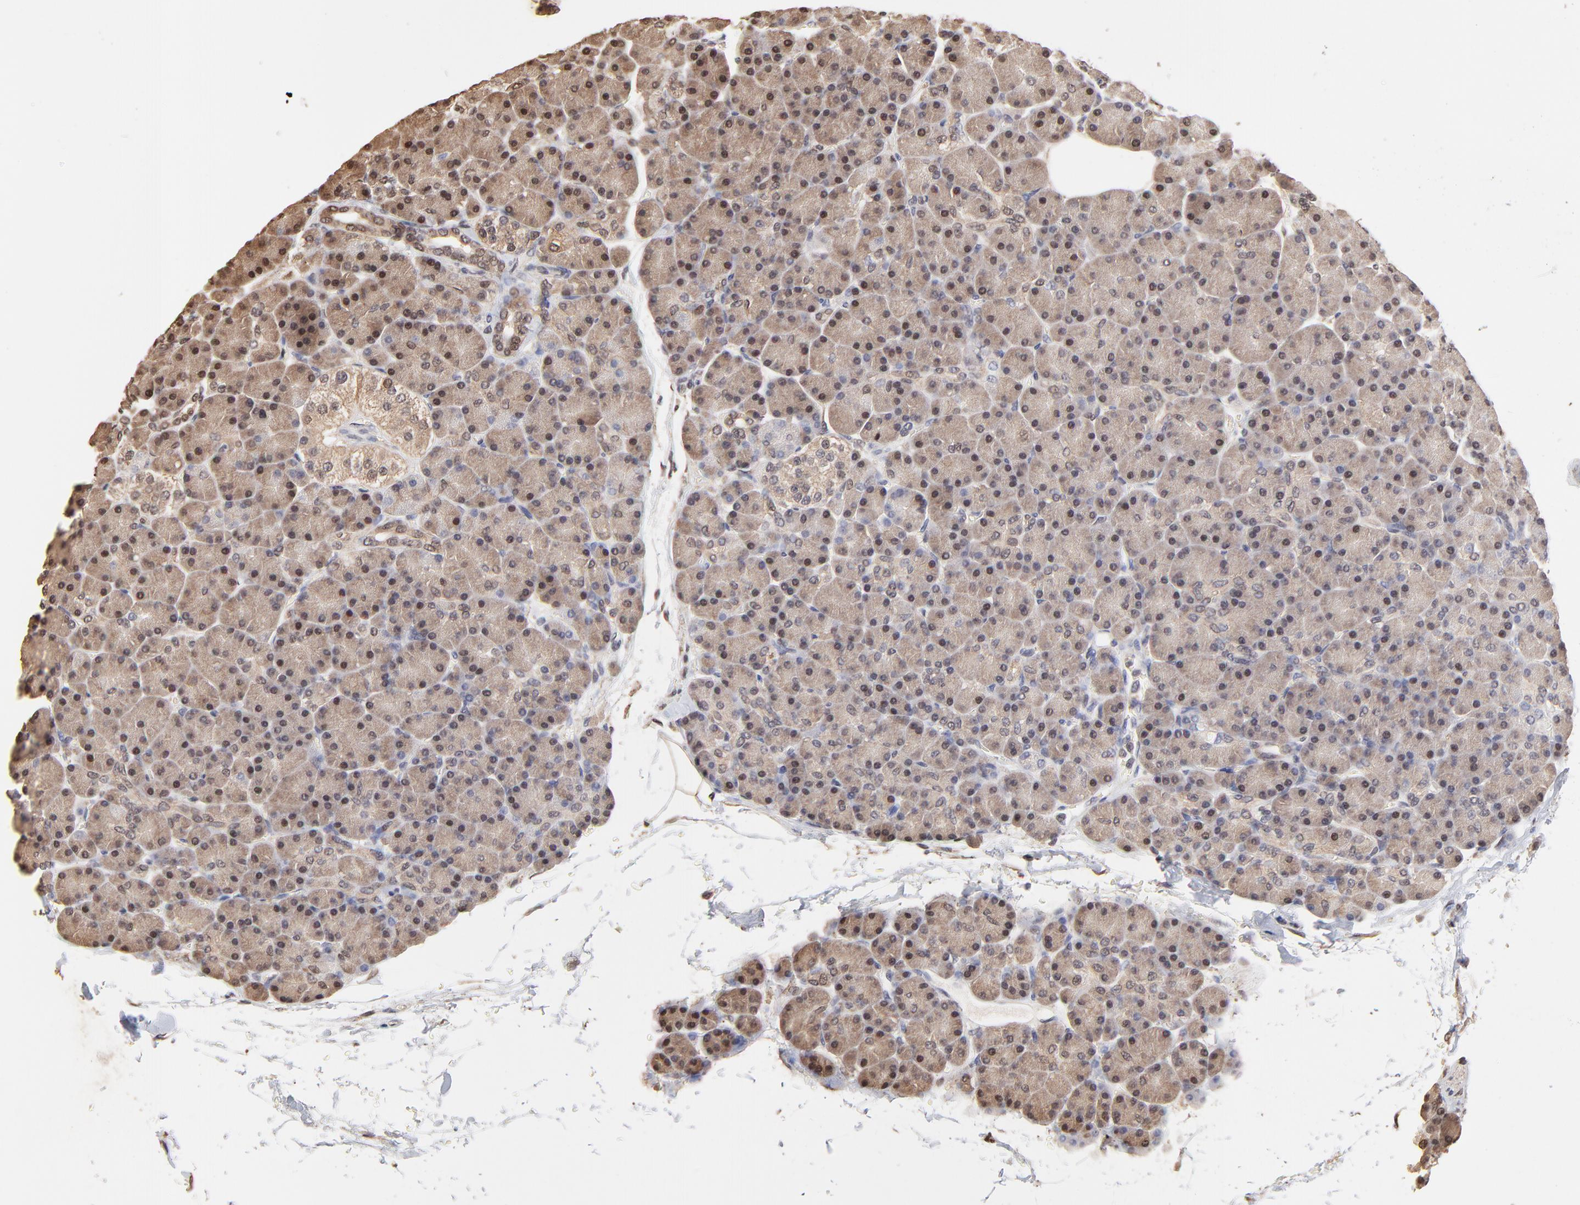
{"staining": {"intensity": "weak", "quantity": ">75%", "location": "cytoplasmic/membranous,nuclear"}, "tissue": "pancreas", "cell_type": "Exocrine glandular cells", "image_type": "normal", "snomed": [{"axis": "morphology", "description": "Normal tissue, NOS"}, {"axis": "topography", "description": "Pancreas"}], "caption": "Immunohistochemical staining of benign human pancreas shows weak cytoplasmic/membranous,nuclear protein staining in approximately >75% of exocrine glandular cells.", "gene": "BIRC5", "patient": {"sex": "female", "age": 43}}